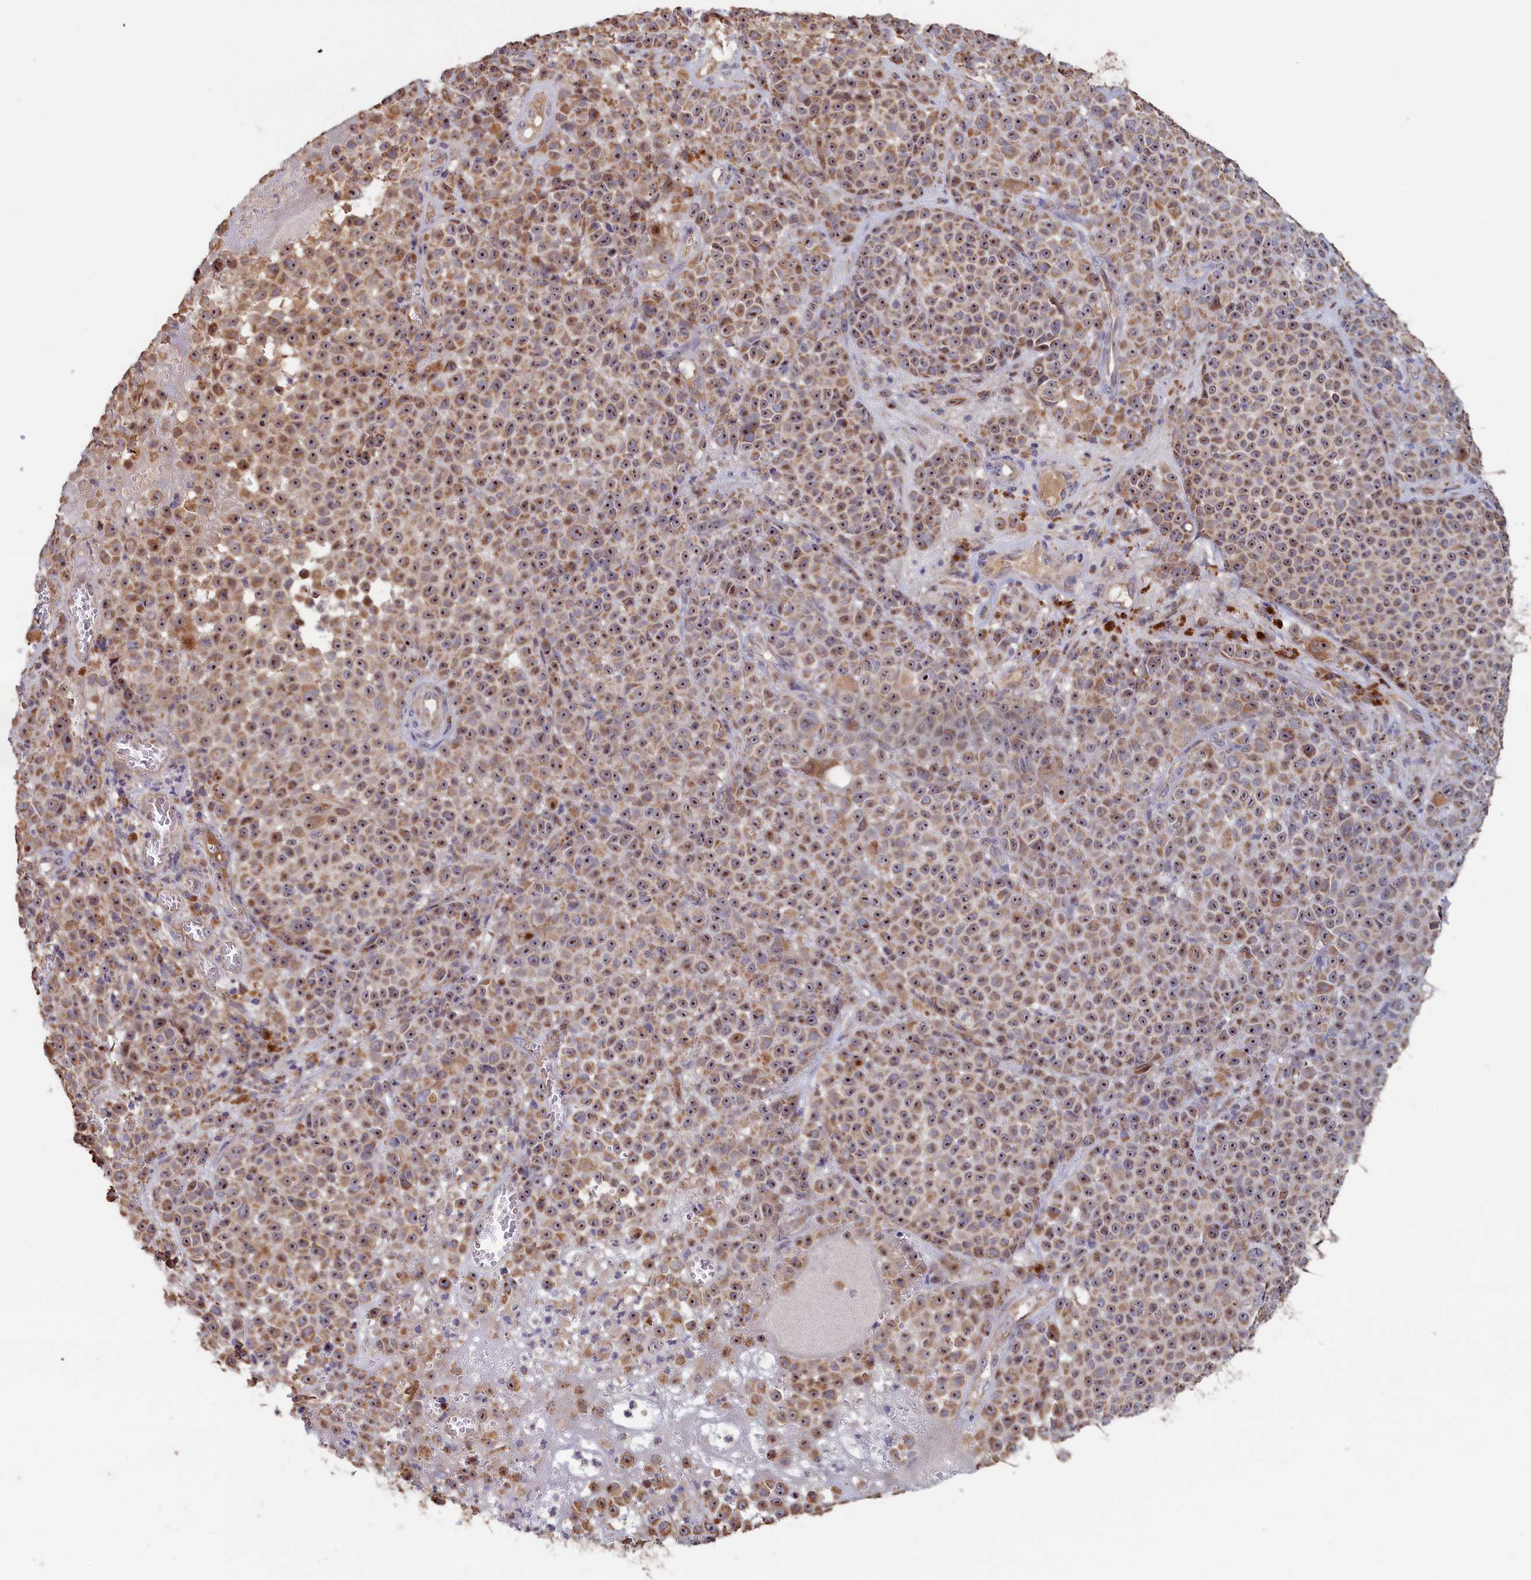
{"staining": {"intensity": "moderate", "quantity": ">75%", "location": "cytoplasmic/membranous,nuclear"}, "tissue": "melanoma", "cell_type": "Tumor cells", "image_type": "cancer", "snomed": [{"axis": "morphology", "description": "Malignant melanoma, NOS"}, {"axis": "topography", "description": "Skin"}], "caption": "Tumor cells show medium levels of moderate cytoplasmic/membranous and nuclear positivity in approximately >75% of cells in human melanoma.", "gene": "ZNF816", "patient": {"sex": "female", "age": 94}}